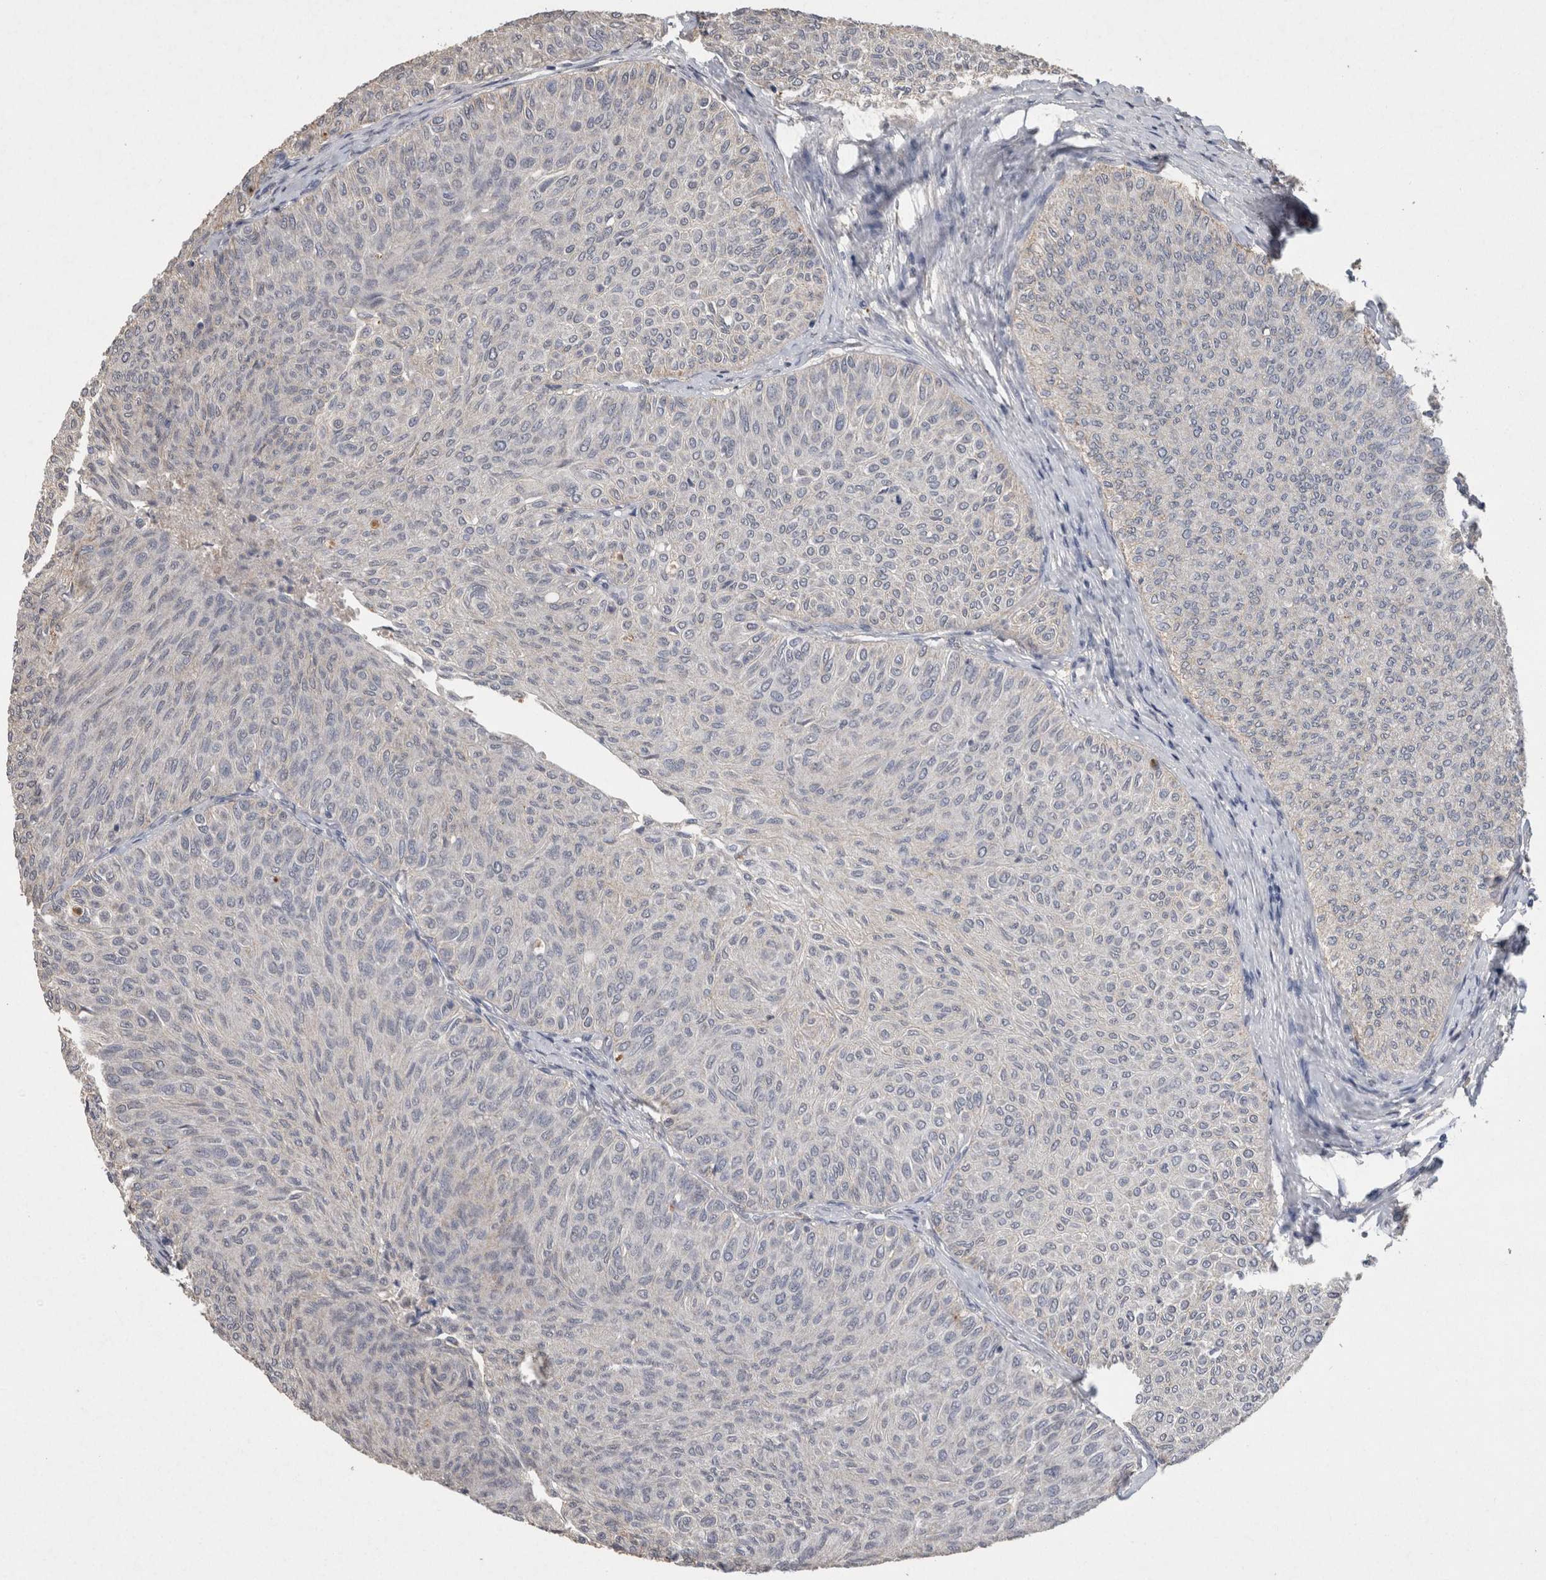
{"staining": {"intensity": "negative", "quantity": "none", "location": "none"}, "tissue": "urothelial cancer", "cell_type": "Tumor cells", "image_type": "cancer", "snomed": [{"axis": "morphology", "description": "Urothelial carcinoma, Low grade"}, {"axis": "topography", "description": "Urinary bladder"}], "caption": "This micrograph is of urothelial carcinoma (low-grade) stained with immunohistochemistry (IHC) to label a protein in brown with the nuclei are counter-stained blue. There is no expression in tumor cells.", "gene": "CNTFR", "patient": {"sex": "male", "age": 78}}